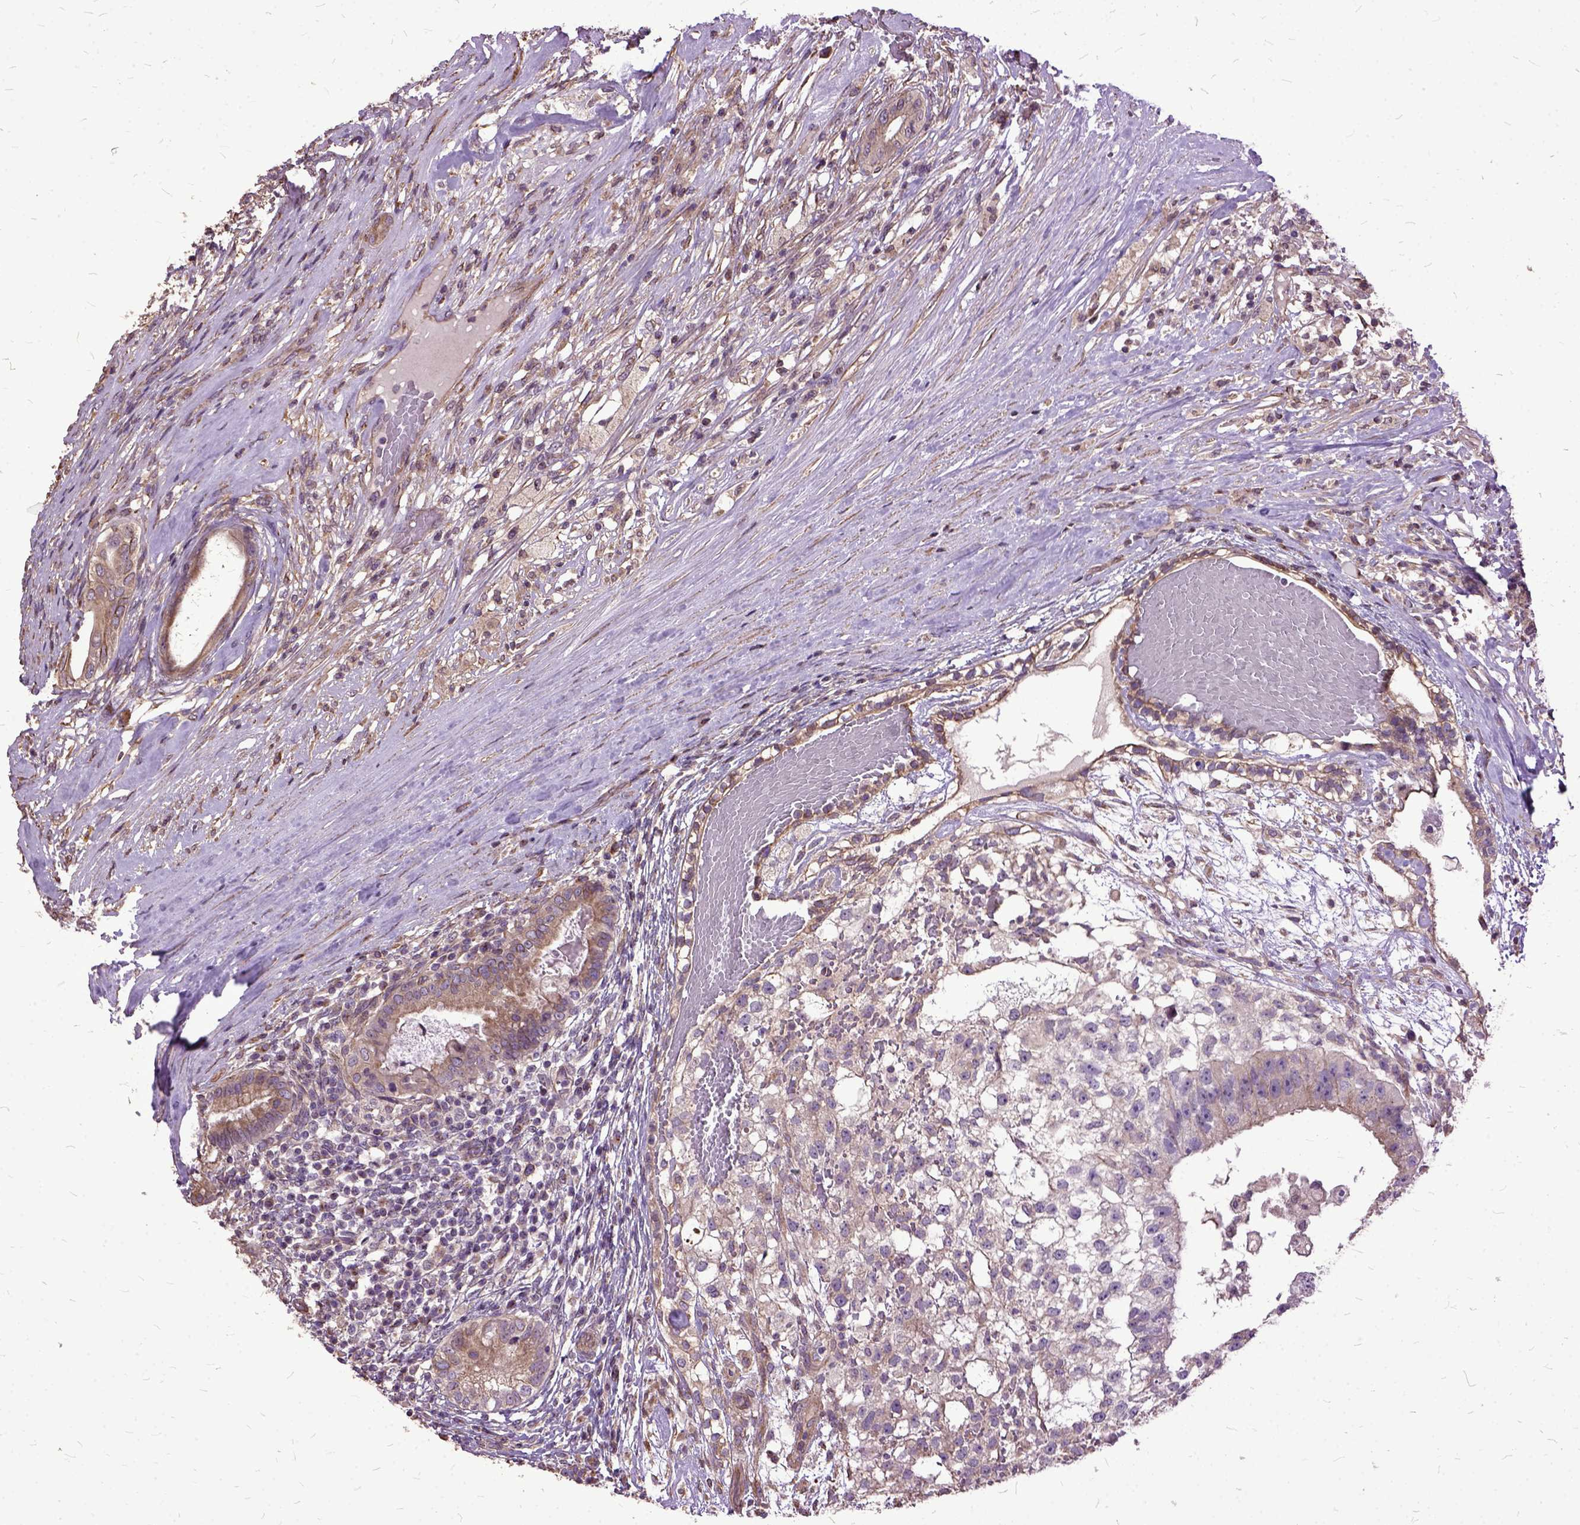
{"staining": {"intensity": "weak", "quantity": "25%-75%", "location": "cytoplasmic/membranous"}, "tissue": "testis cancer", "cell_type": "Tumor cells", "image_type": "cancer", "snomed": [{"axis": "morphology", "description": "Seminoma, NOS"}, {"axis": "morphology", "description": "Carcinoma, Embryonal, NOS"}, {"axis": "topography", "description": "Testis"}], "caption": "About 25%-75% of tumor cells in human seminoma (testis) exhibit weak cytoplasmic/membranous protein expression as visualized by brown immunohistochemical staining.", "gene": "AREG", "patient": {"sex": "male", "age": 41}}